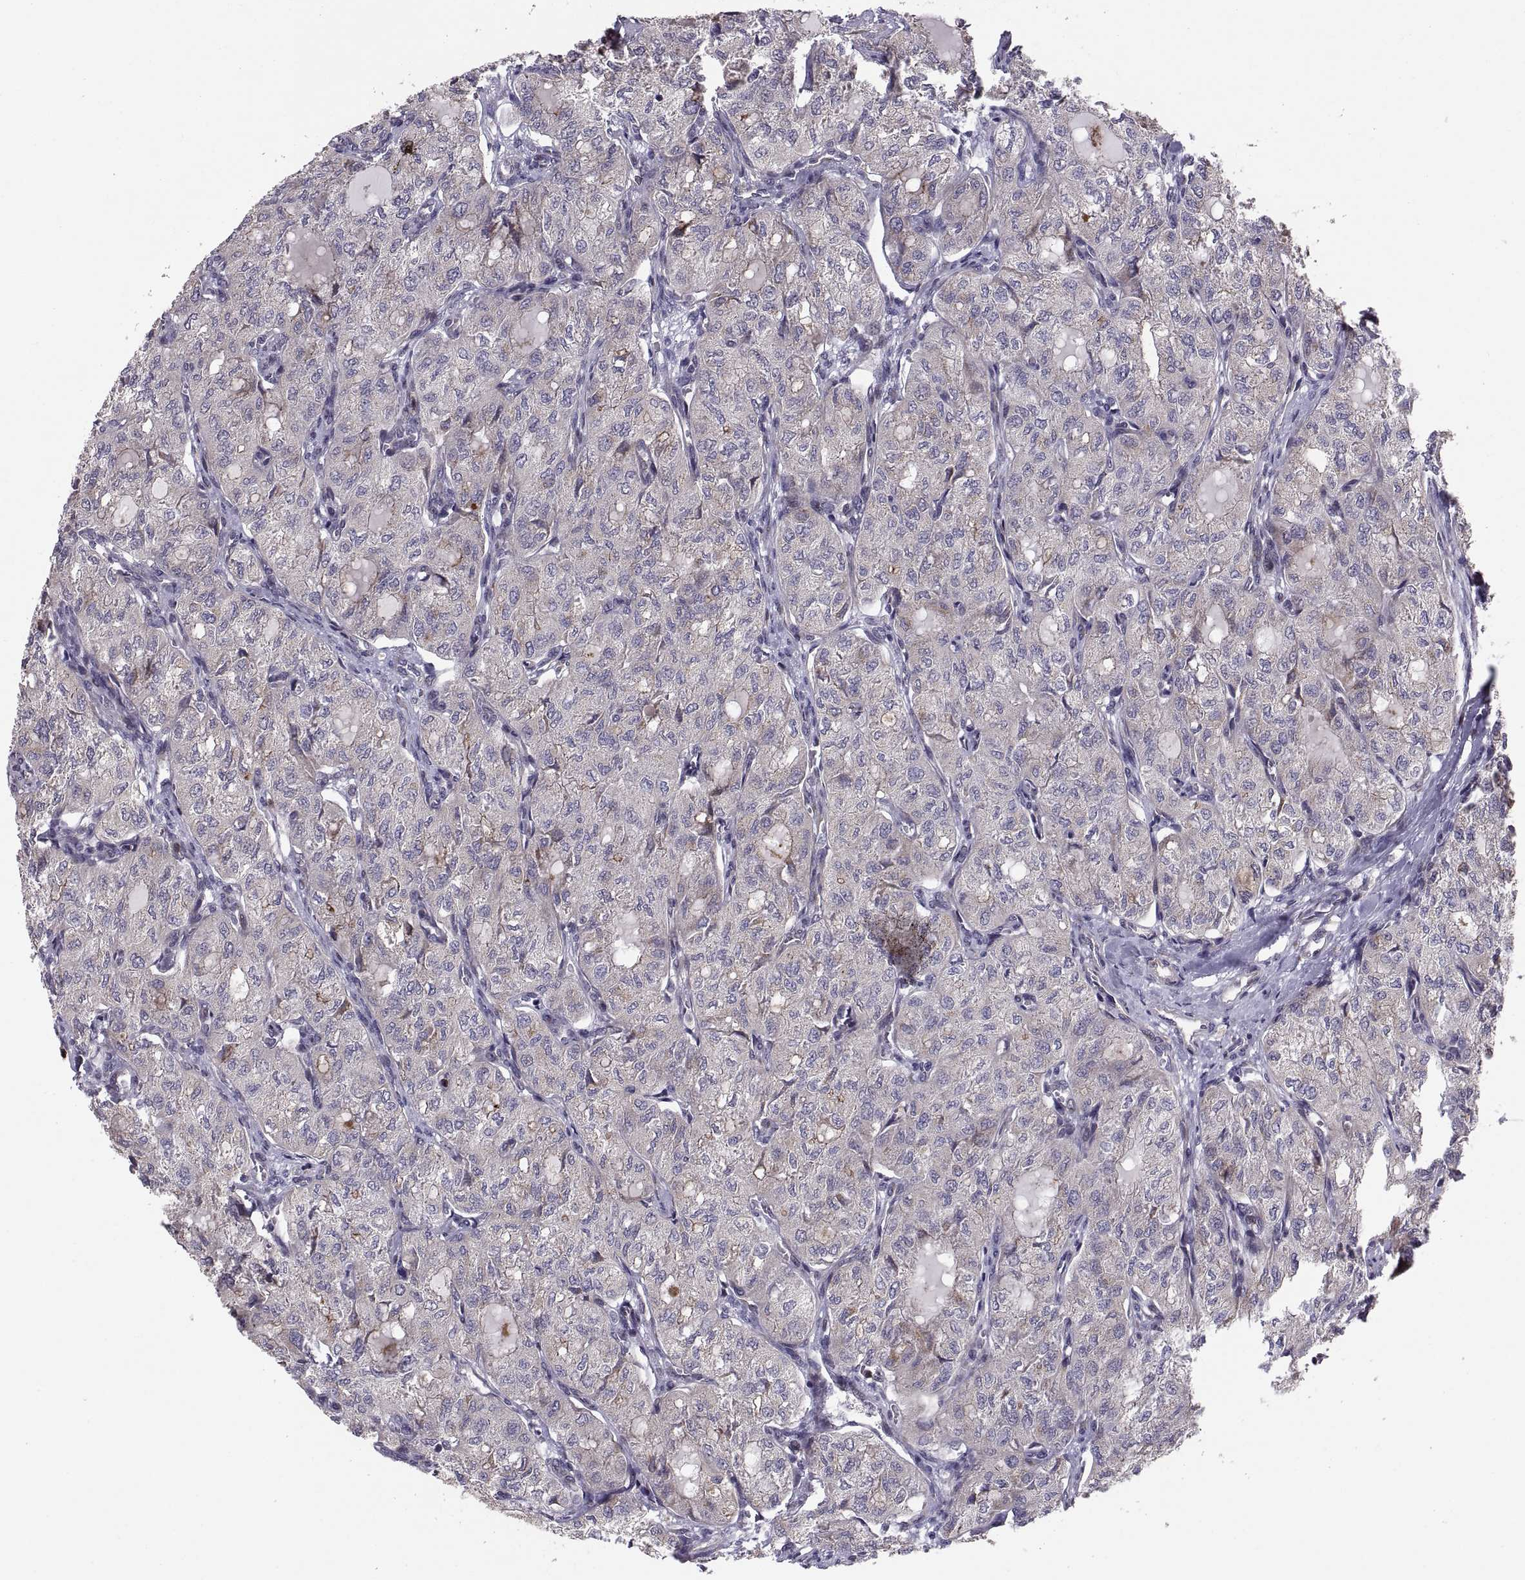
{"staining": {"intensity": "negative", "quantity": "none", "location": "none"}, "tissue": "thyroid cancer", "cell_type": "Tumor cells", "image_type": "cancer", "snomed": [{"axis": "morphology", "description": "Follicular adenoma carcinoma, NOS"}, {"axis": "topography", "description": "Thyroid gland"}], "caption": "Thyroid cancer was stained to show a protein in brown. There is no significant expression in tumor cells. Brightfield microscopy of immunohistochemistry stained with DAB (brown) and hematoxylin (blue), captured at high magnification.", "gene": "TESC", "patient": {"sex": "male", "age": 75}}